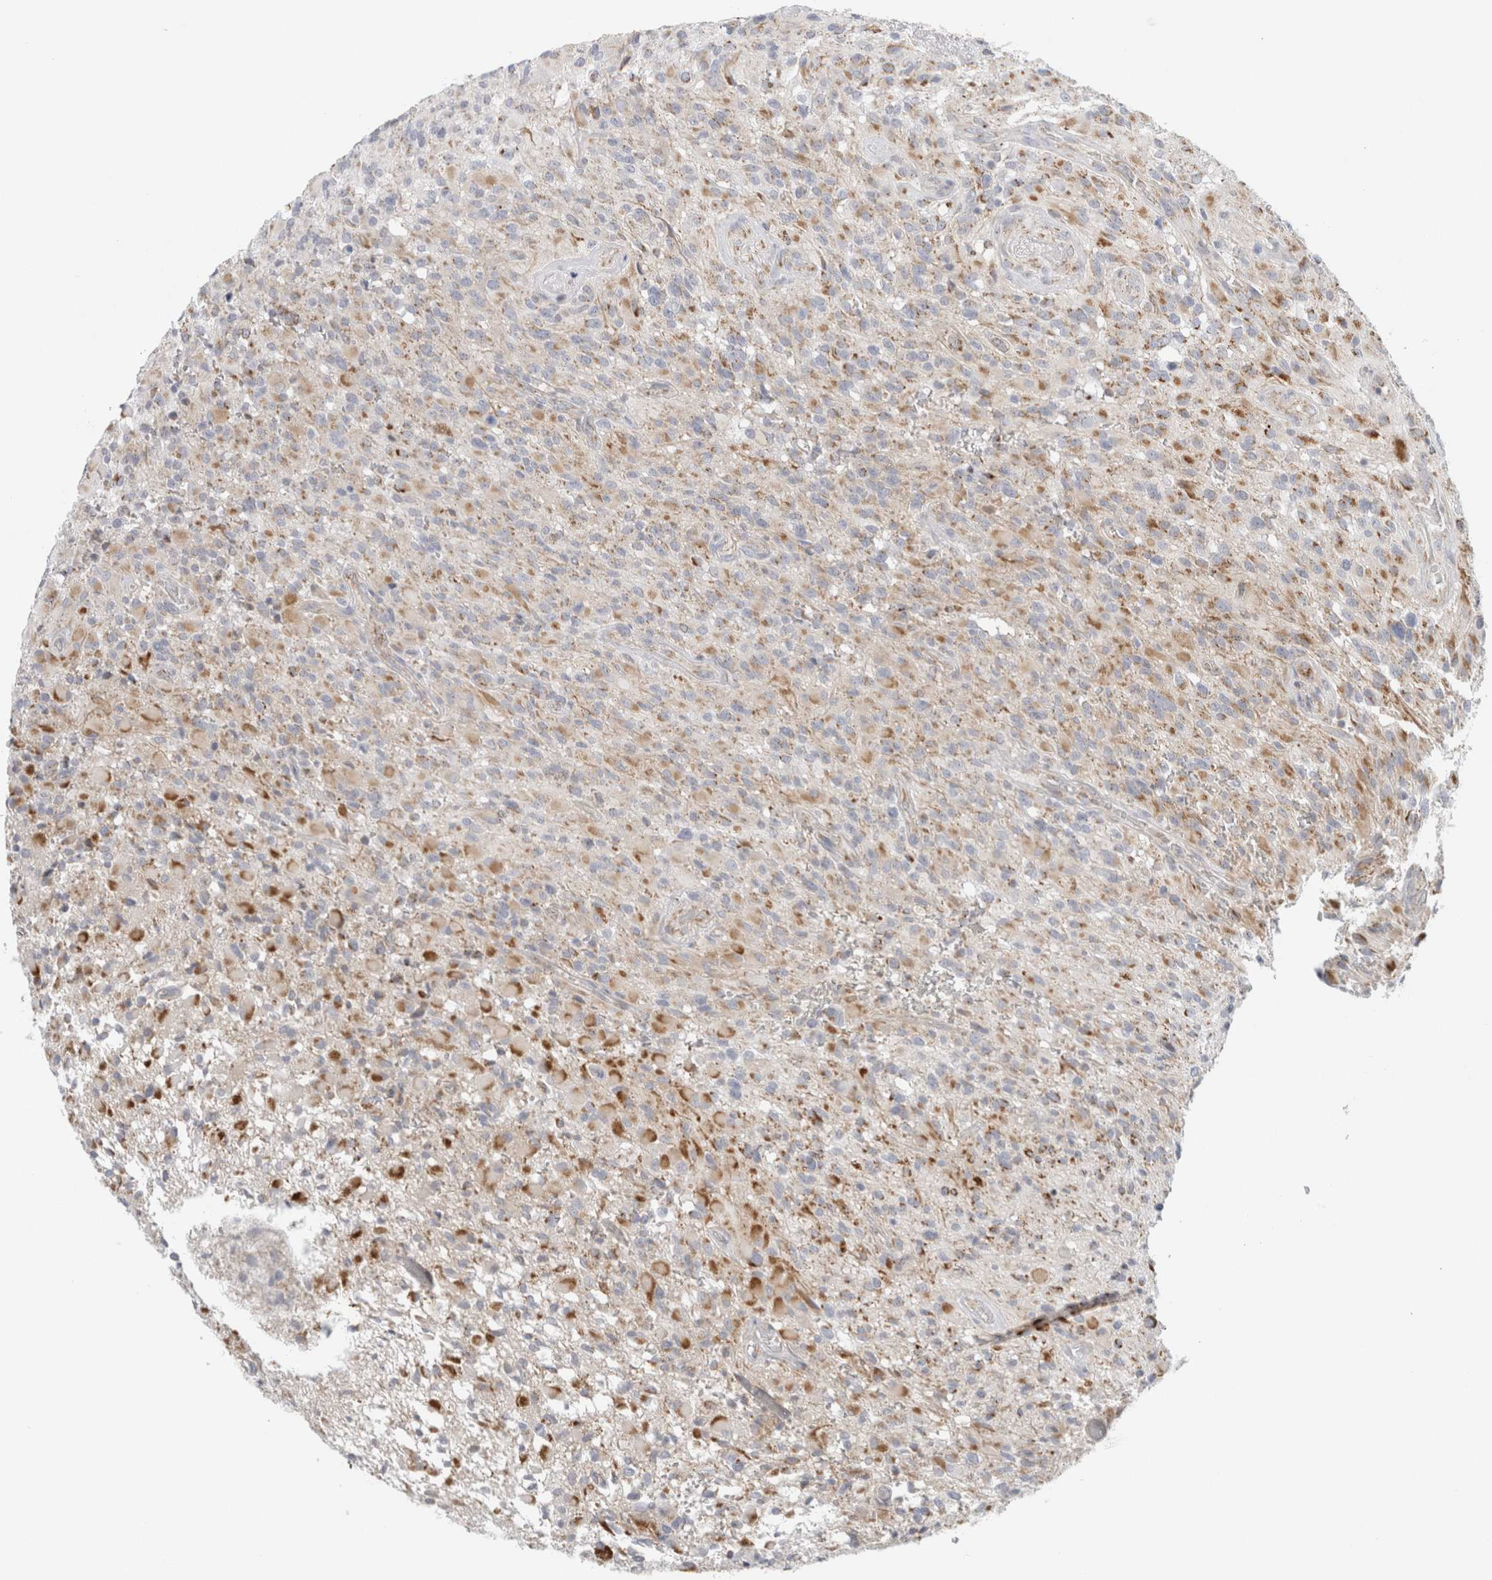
{"staining": {"intensity": "moderate", "quantity": "25%-75%", "location": "cytoplasmic/membranous"}, "tissue": "glioma", "cell_type": "Tumor cells", "image_type": "cancer", "snomed": [{"axis": "morphology", "description": "Glioma, malignant, High grade"}, {"axis": "topography", "description": "Brain"}], "caption": "Brown immunohistochemical staining in human glioma demonstrates moderate cytoplasmic/membranous staining in approximately 25%-75% of tumor cells.", "gene": "FAHD1", "patient": {"sex": "male", "age": 71}}